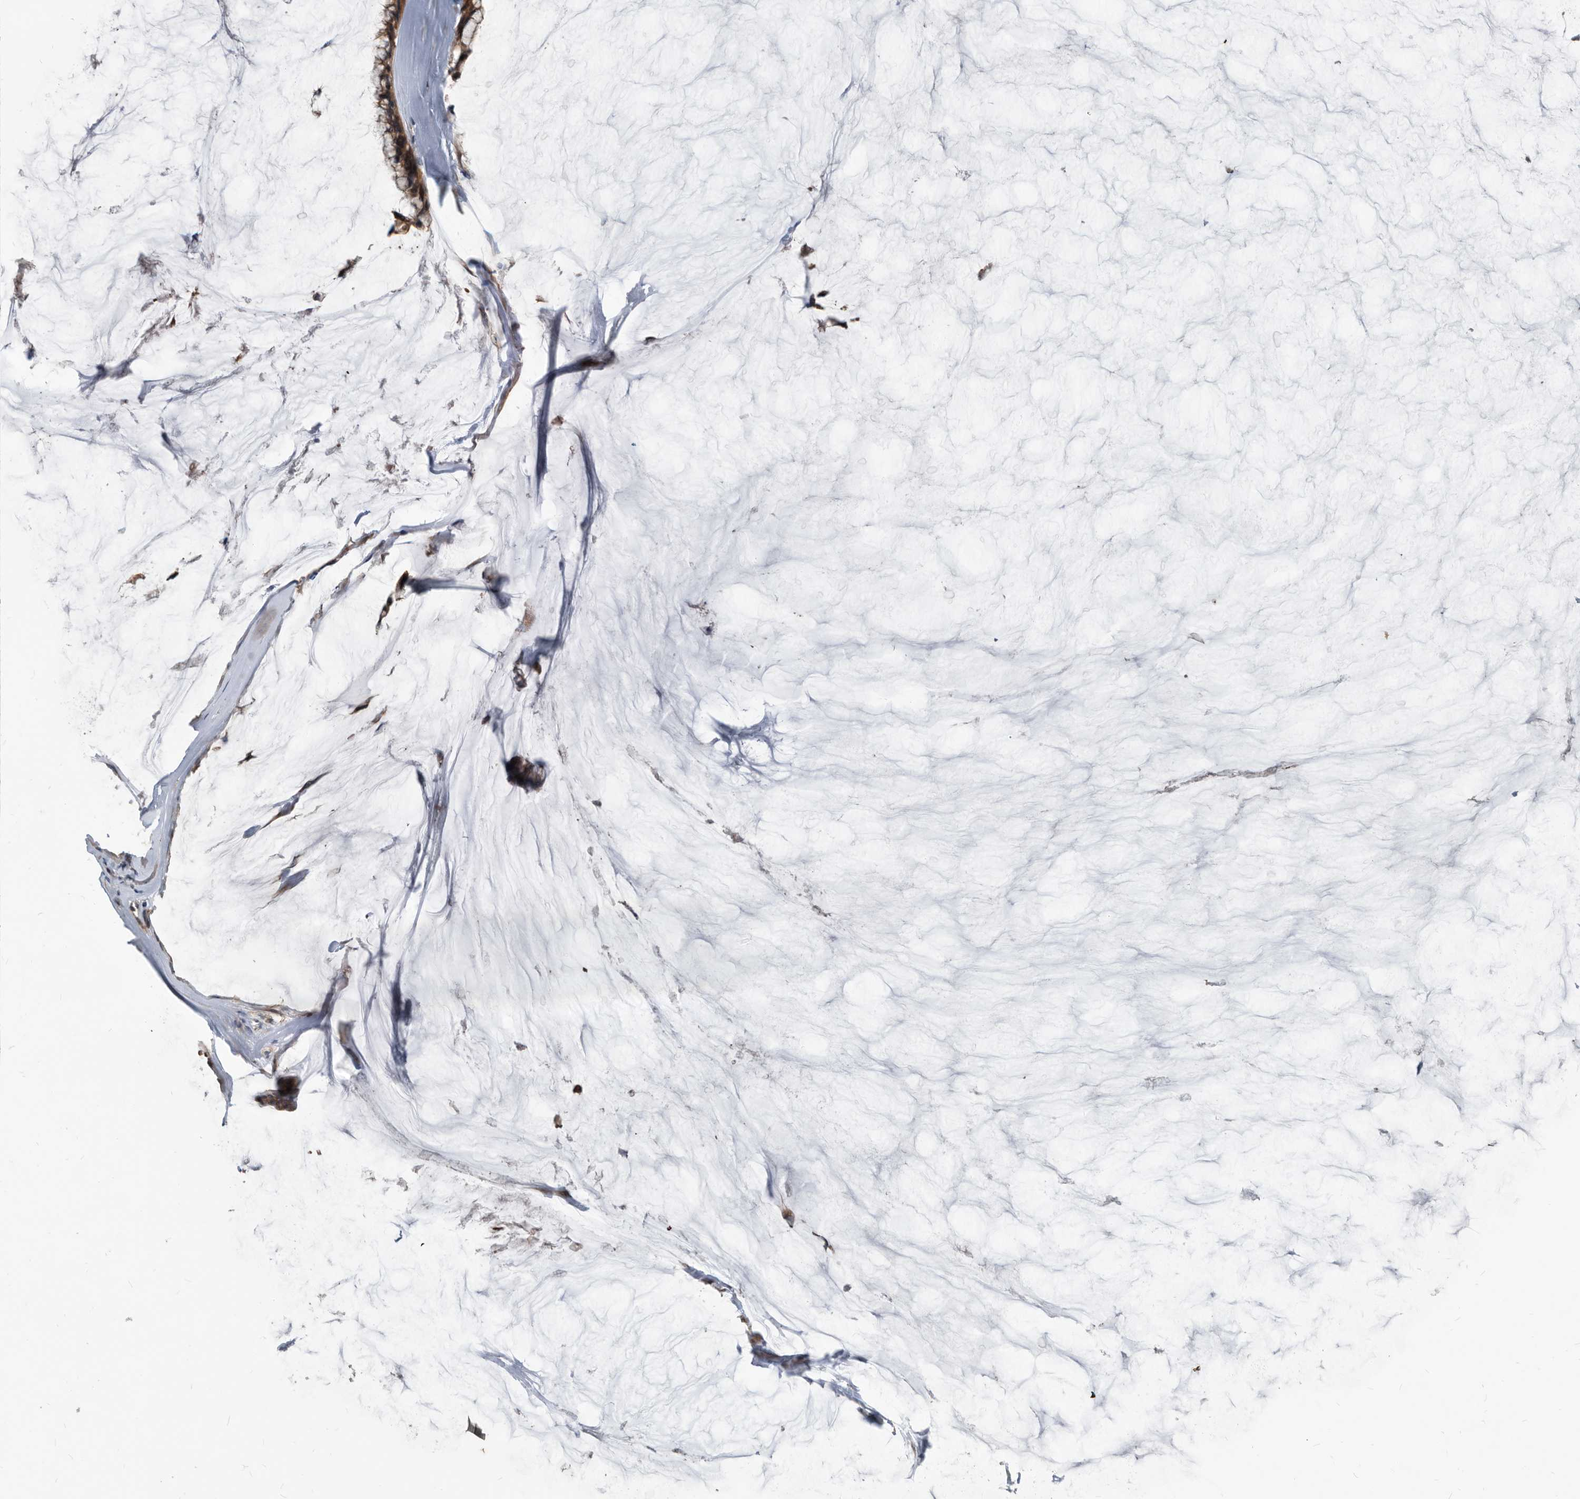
{"staining": {"intensity": "moderate", "quantity": ">75%", "location": "cytoplasmic/membranous"}, "tissue": "ovarian cancer", "cell_type": "Tumor cells", "image_type": "cancer", "snomed": [{"axis": "morphology", "description": "Cystadenocarcinoma, mucinous, NOS"}, {"axis": "topography", "description": "Ovary"}], "caption": "Moderate cytoplasmic/membranous expression for a protein is present in about >75% of tumor cells of ovarian cancer (mucinous cystadenocarcinoma) using immunohistochemistry (IHC).", "gene": "APEH", "patient": {"sex": "female", "age": 39}}